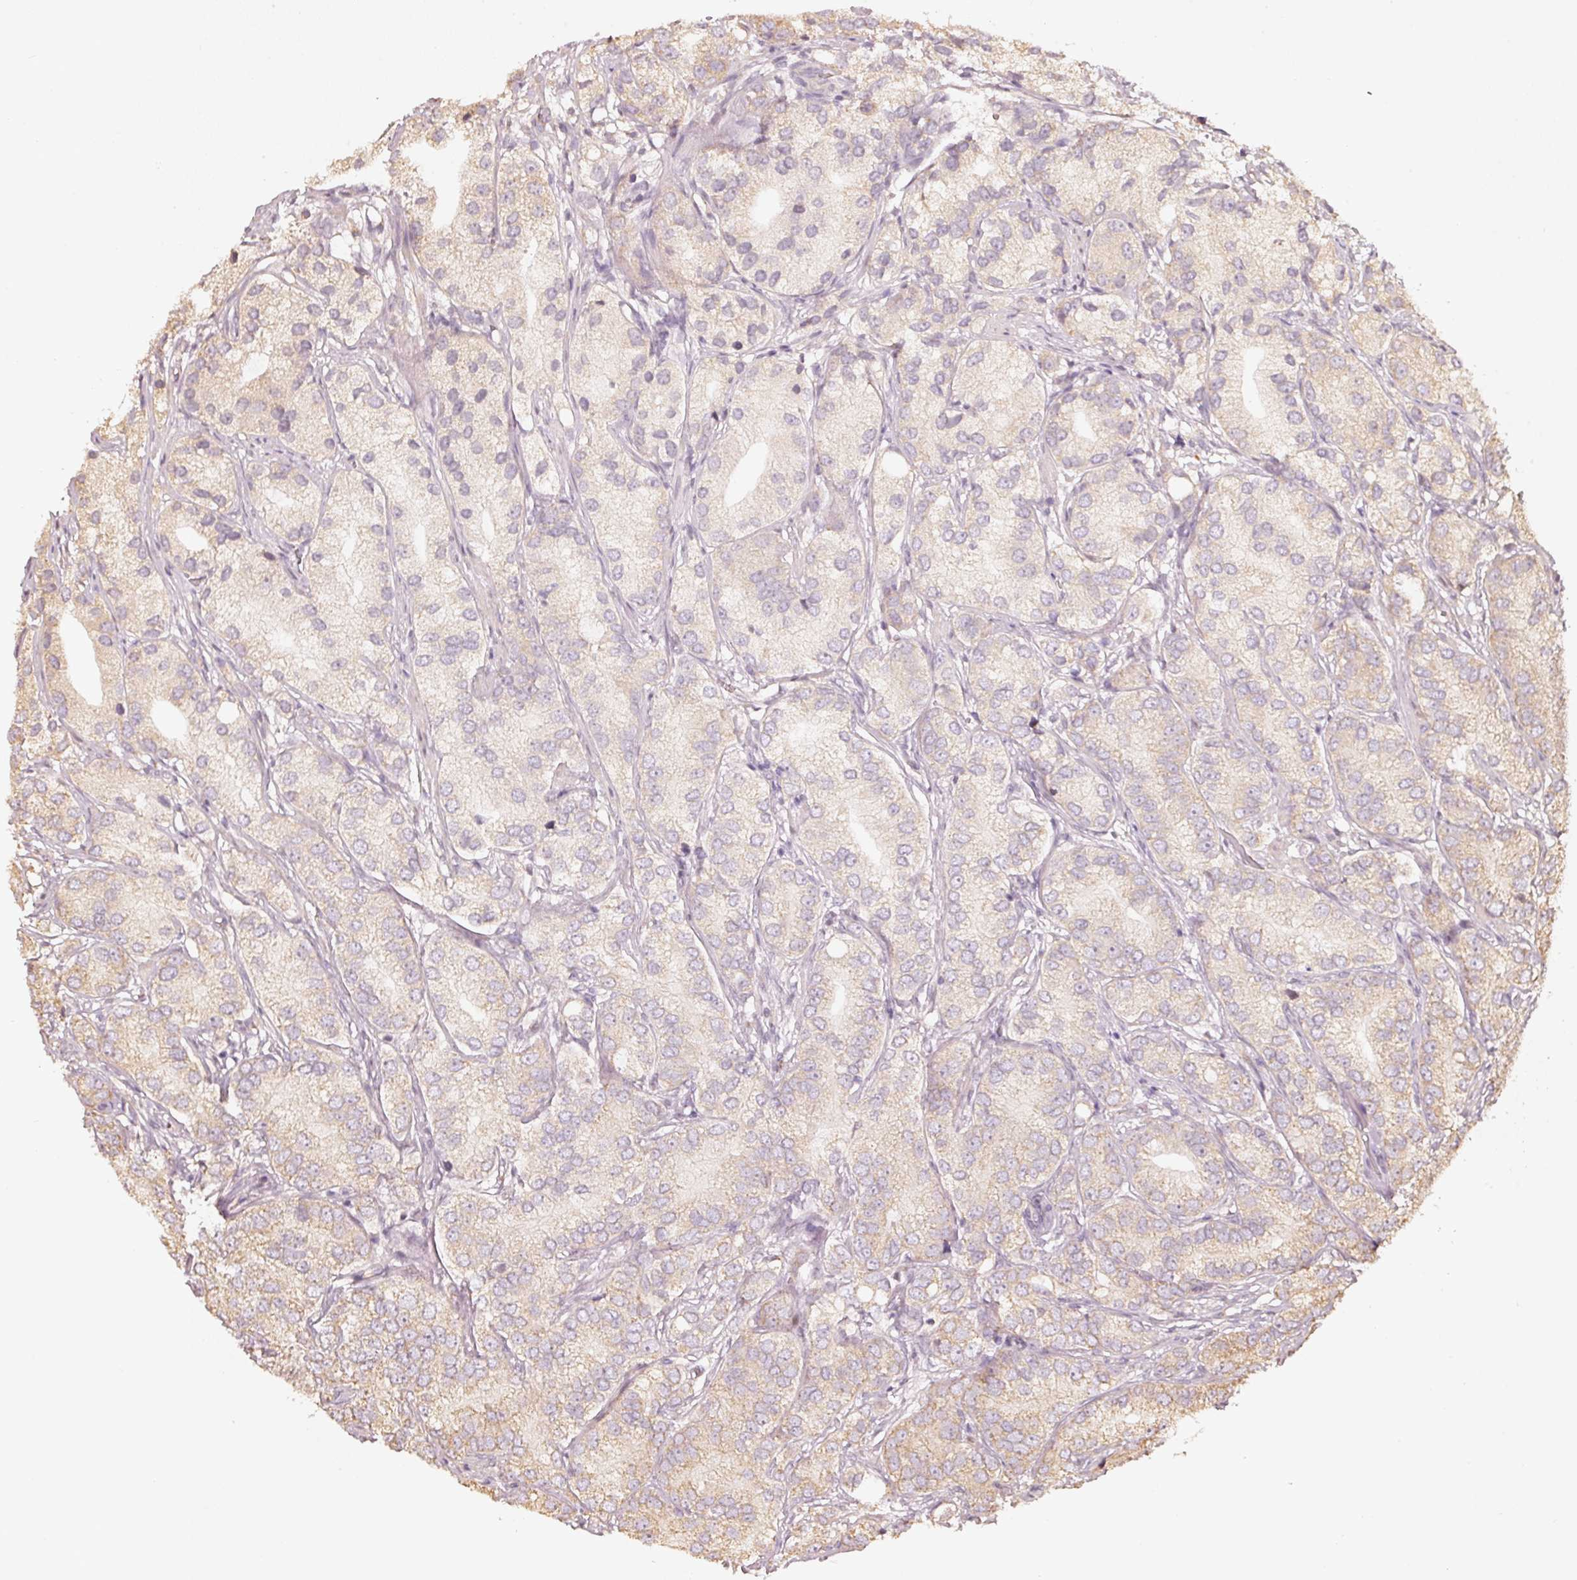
{"staining": {"intensity": "moderate", "quantity": "<25%", "location": "cytoplasmic/membranous"}, "tissue": "prostate cancer", "cell_type": "Tumor cells", "image_type": "cancer", "snomed": [{"axis": "morphology", "description": "Adenocarcinoma, High grade"}, {"axis": "topography", "description": "Prostate"}], "caption": "Immunohistochemistry histopathology image of human prostate adenocarcinoma (high-grade) stained for a protein (brown), which shows low levels of moderate cytoplasmic/membranous expression in about <25% of tumor cells.", "gene": "RAB35", "patient": {"sex": "male", "age": 82}}